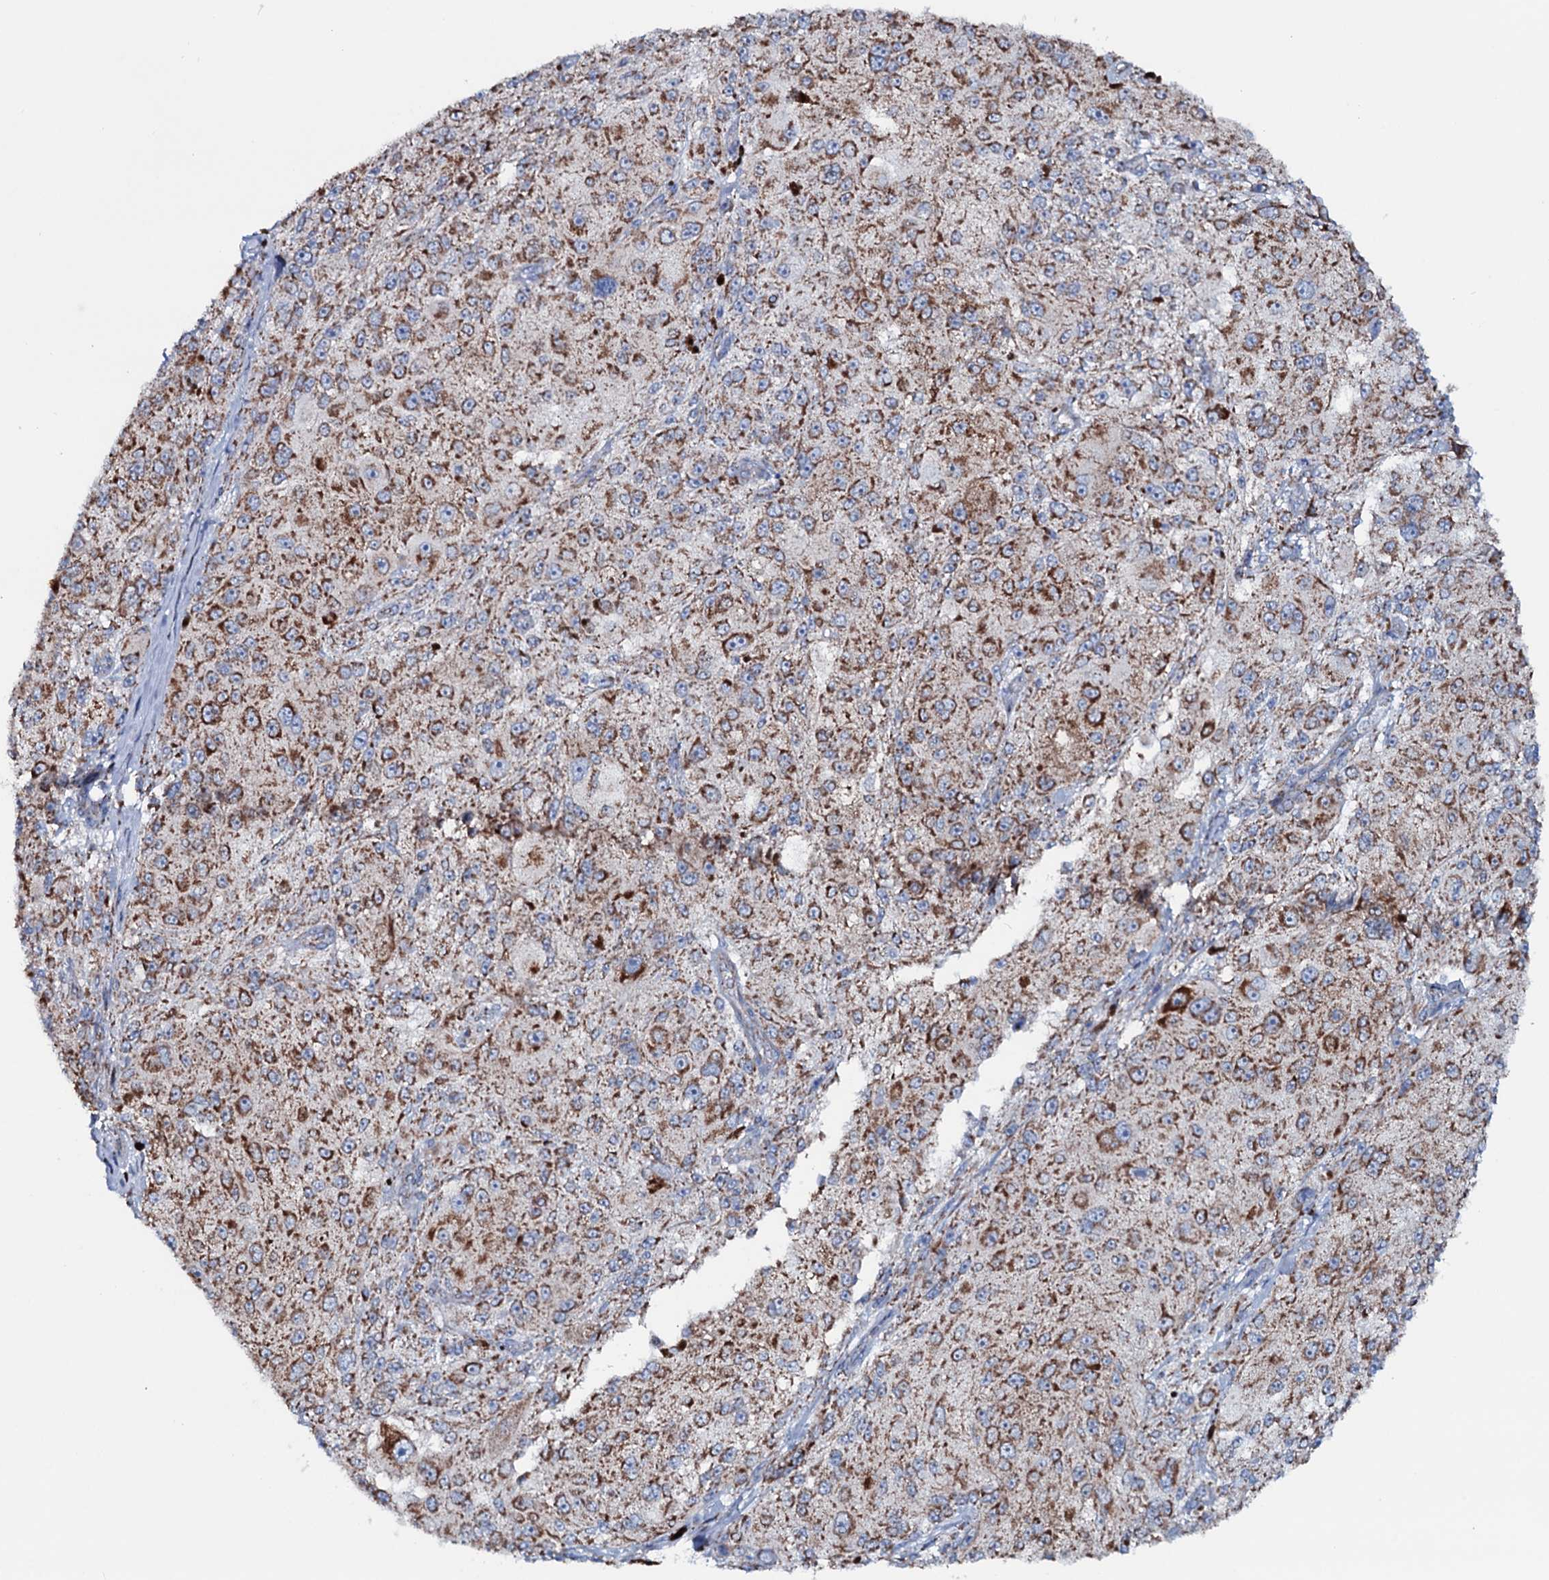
{"staining": {"intensity": "strong", "quantity": ">75%", "location": "cytoplasmic/membranous"}, "tissue": "melanoma", "cell_type": "Tumor cells", "image_type": "cancer", "snomed": [{"axis": "morphology", "description": "Necrosis, NOS"}, {"axis": "morphology", "description": "Malignant melanoma, NOS"}, {"axis": "topography", "description": "Skin"}], "caption": "Malignant melanoma tissue exhibits strong cytoplasmic/membranous staining in approximately >75% of tumor cells", "gene": "MRPS35", "patient": {"sex": "female", "age": 87}}